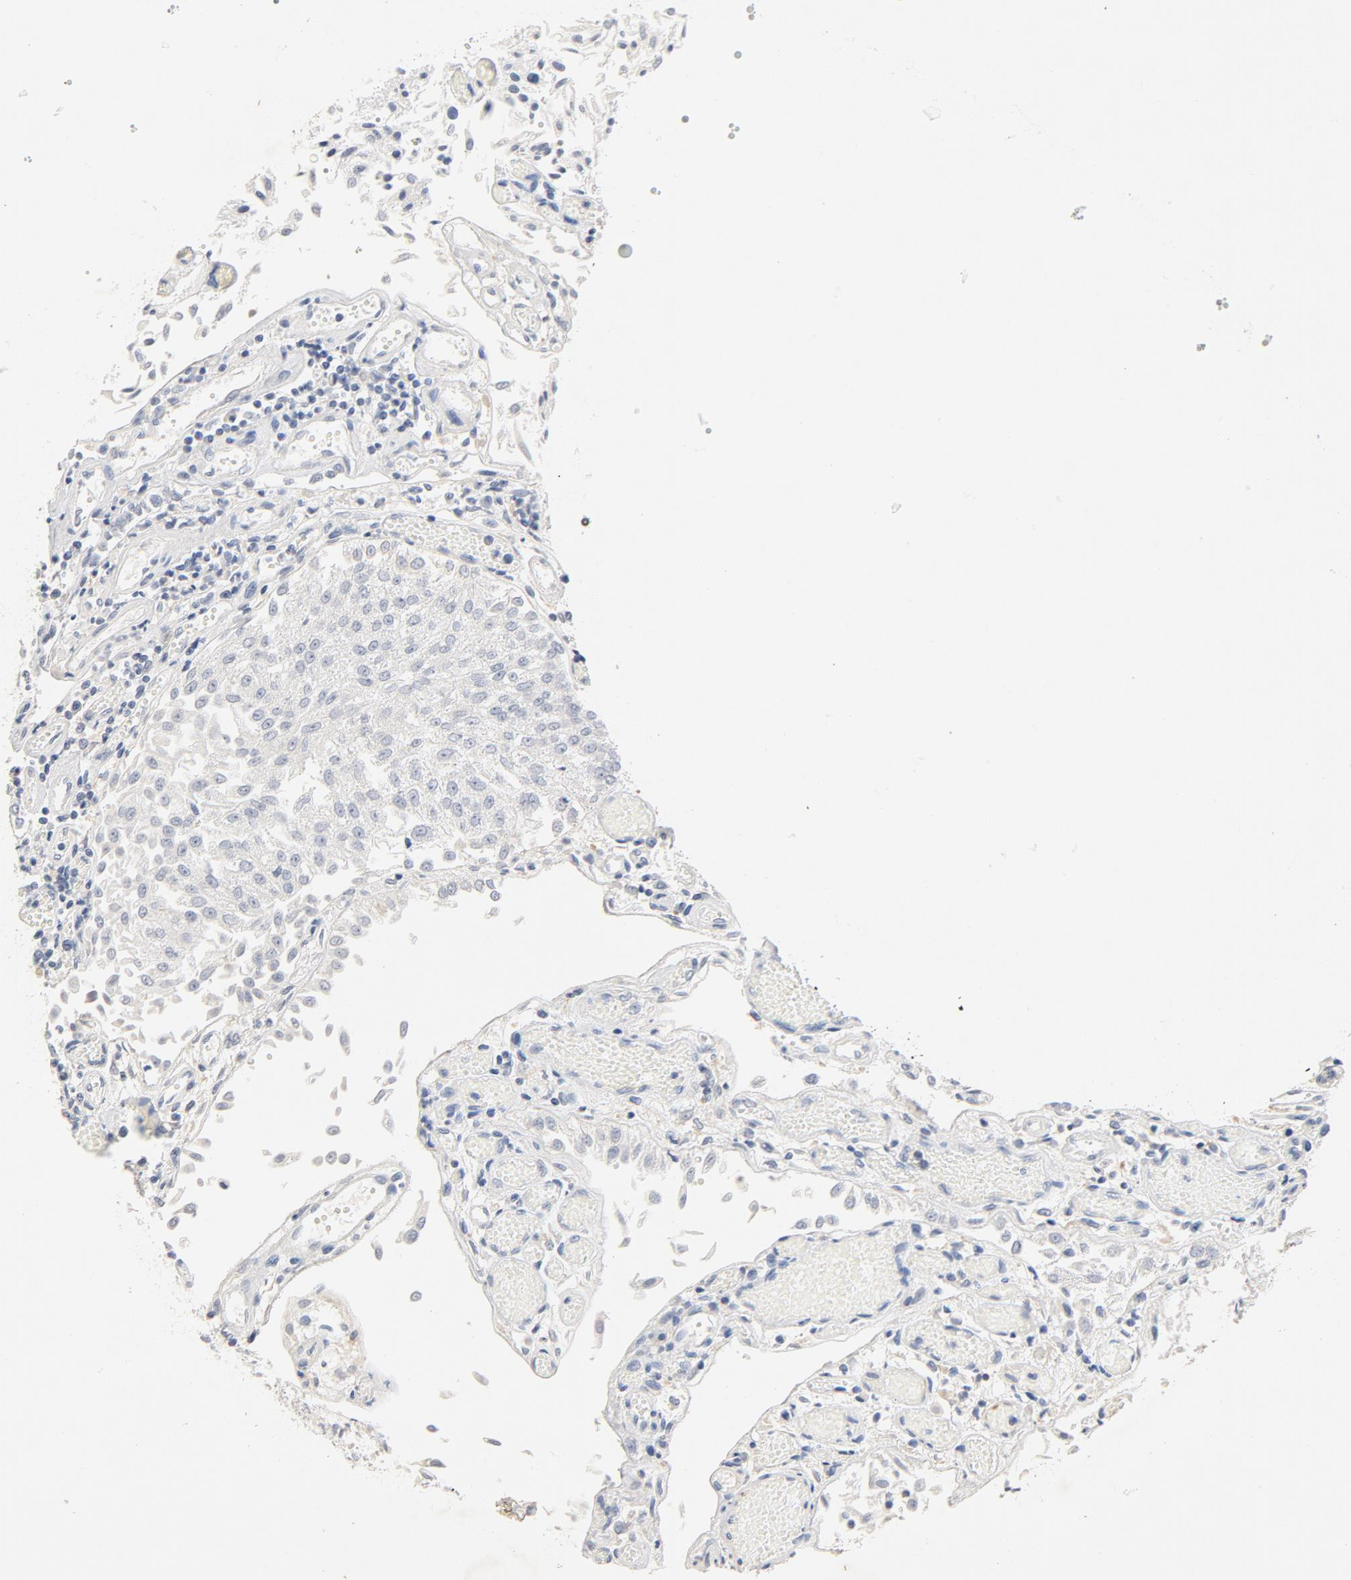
{"staining": {"intensity": "negative", "quantity": "none", "location": "none"}, "tissue": "urothelial cancer", "cell_type": "Tumor cells", "image_type": "cancer", "snomed": [{"axis": "morphology", "description": "Urothelial carcinoma, Low grade"}, {"axis": "topography", "description": "Urinary bladder"}], "caption": "A micrograph of human urothelial carcinoma (low-grade) is negative for staining in tumor cells. Brightfield microscopy of immunohistochemistry stained with DAB (brown) and hematoxylin (blue), captured at high magnification.", "gene": "STAT1", "patient": {"sex": "male", "age": 86}}